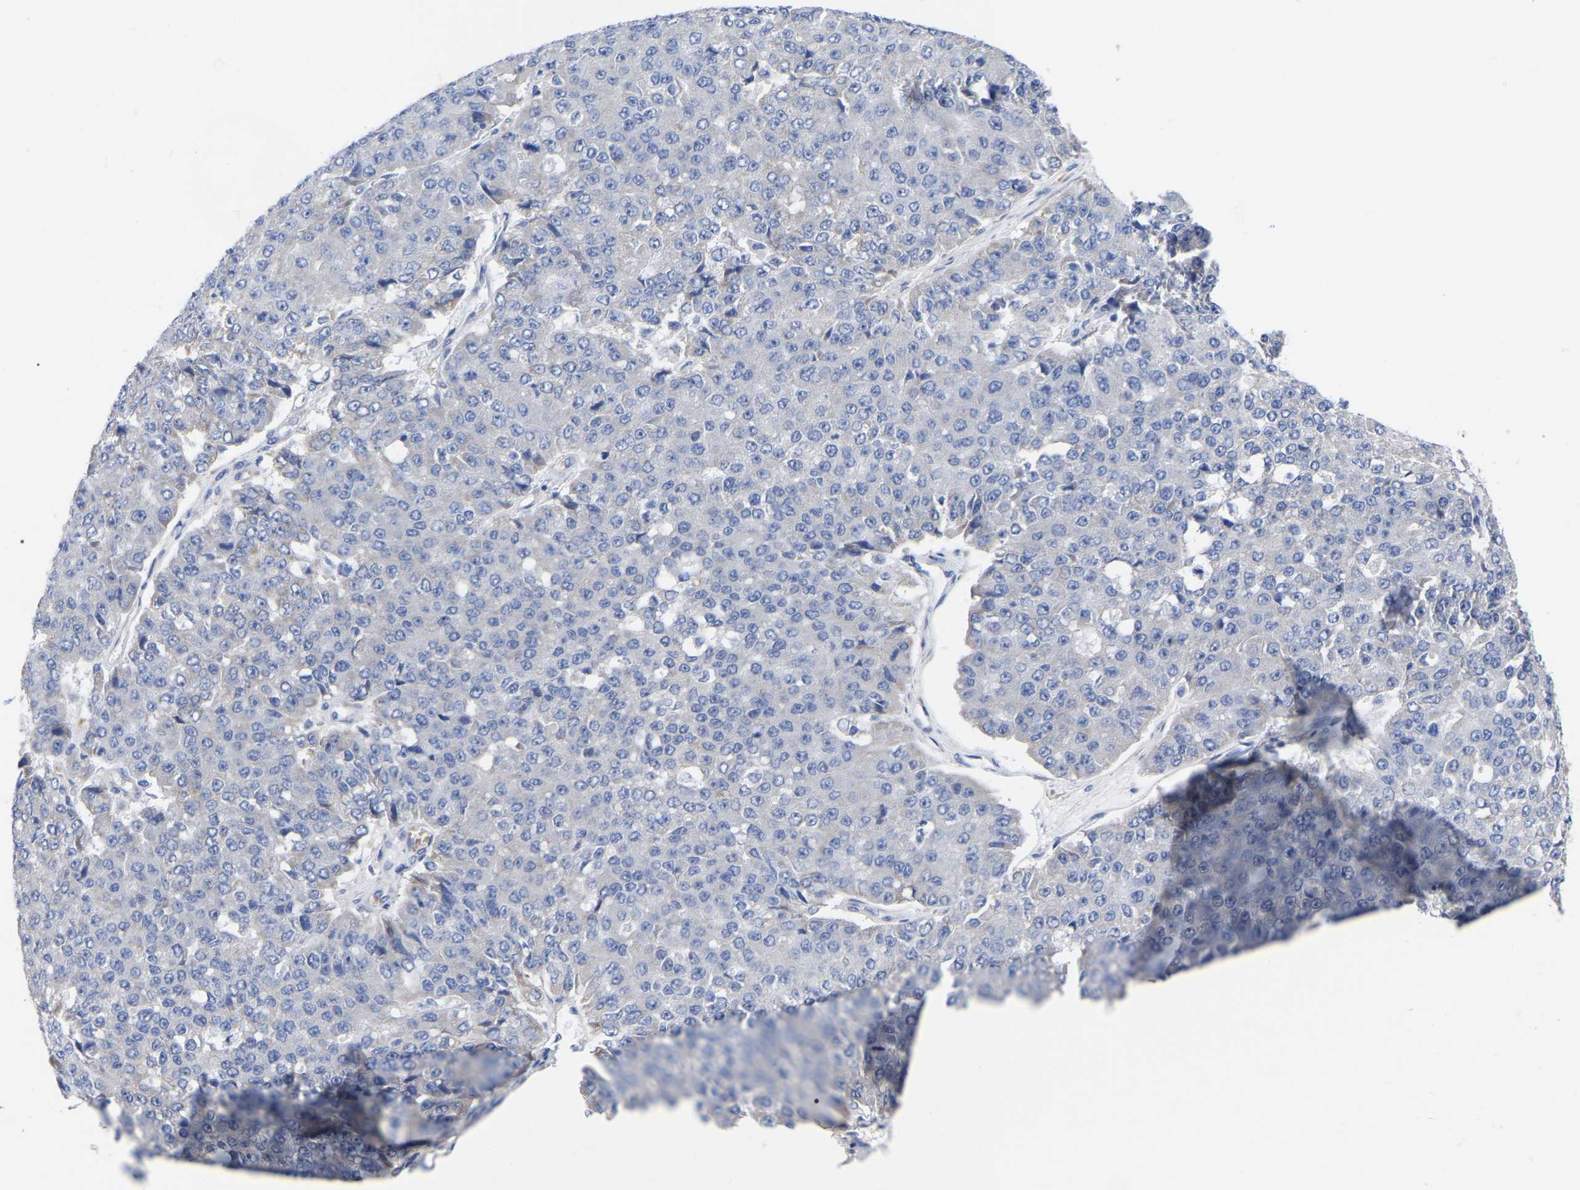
{"staining": {"intensity": "negative", "quantity": "none", "location": "none"}, "tissue": "pancreatic cancer", "cell_type": "Tumor cells", "image_type": "cancer", "snomed": [{"axis": "morphology", "description": "Adenocarcinoma, NOS"}, {"axis": "topography", "description": "Pancreas"}], "caption": "This is a micrograph of immunohistochemistry staining of pancreatic cancer, which shows no expression in tumor cells. (DAB IHC, high magnification).", "gene": "GDF3", "patient": {"sex": "male", "age": 50}}